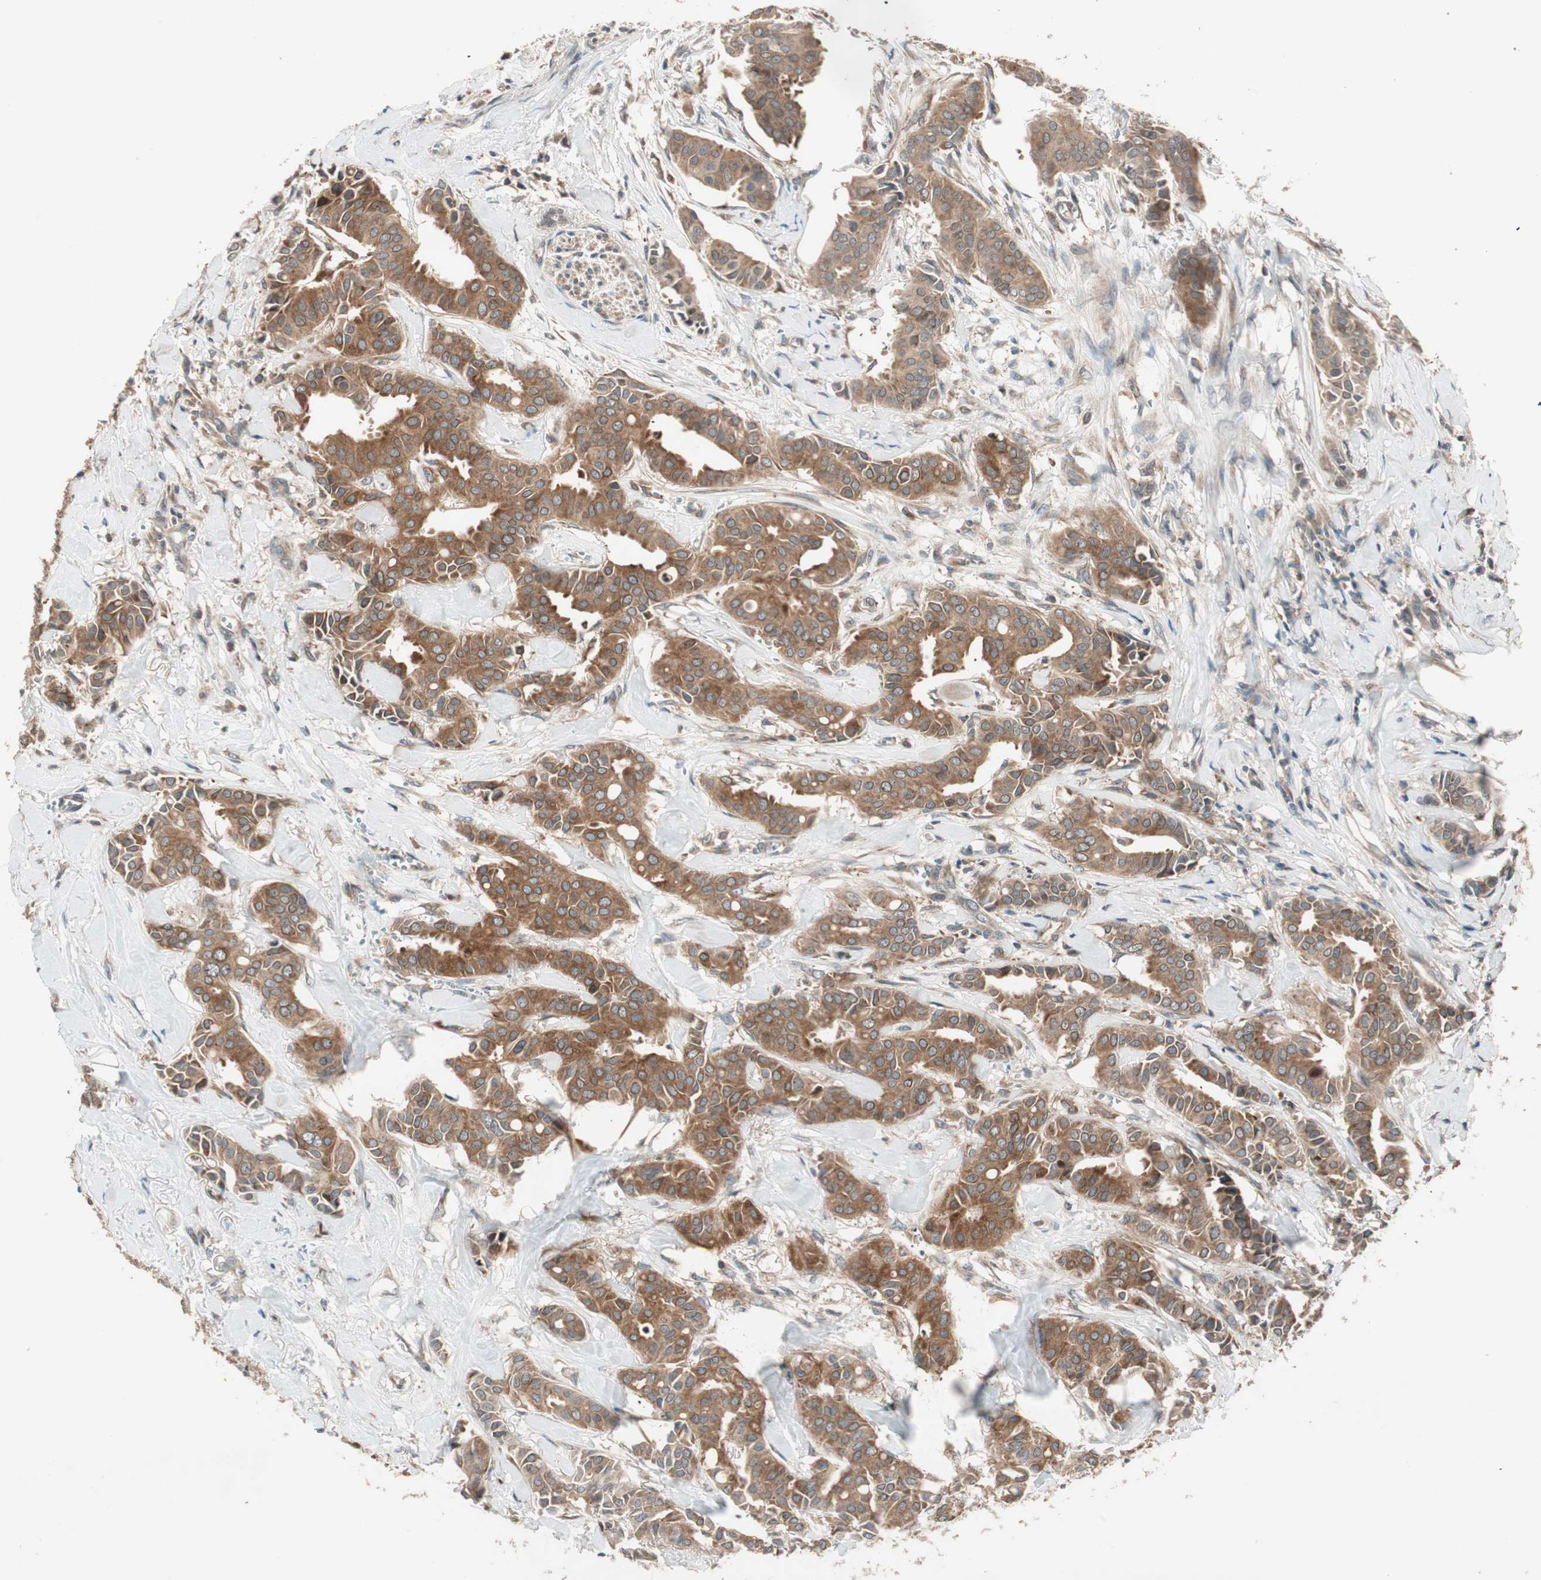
{"staining": {"intensity": "moderate", "quantity": ">75%", "location": "cytoplasmic/membranous"}, "tissue": "head and neck cancer", "cell_type": "Tumor cells", "image_type": "cancer", "snomed": [{"axis": "morphology", "description": "Adenocarcinoma, NOS"}, {"axis": "topography", "description": "Salivary gland"}, {"axis": "topography", "description": "Head-Neck"}], "caption": "There is medium levels of moderate cytoplasmic/membranous expression in tumor cells of head and neck cancer, as demonstrated by immunohistochemical staining (brown color).", "gene": "ATP6AP2", "patient": {"sex": "female", "age": 59}}